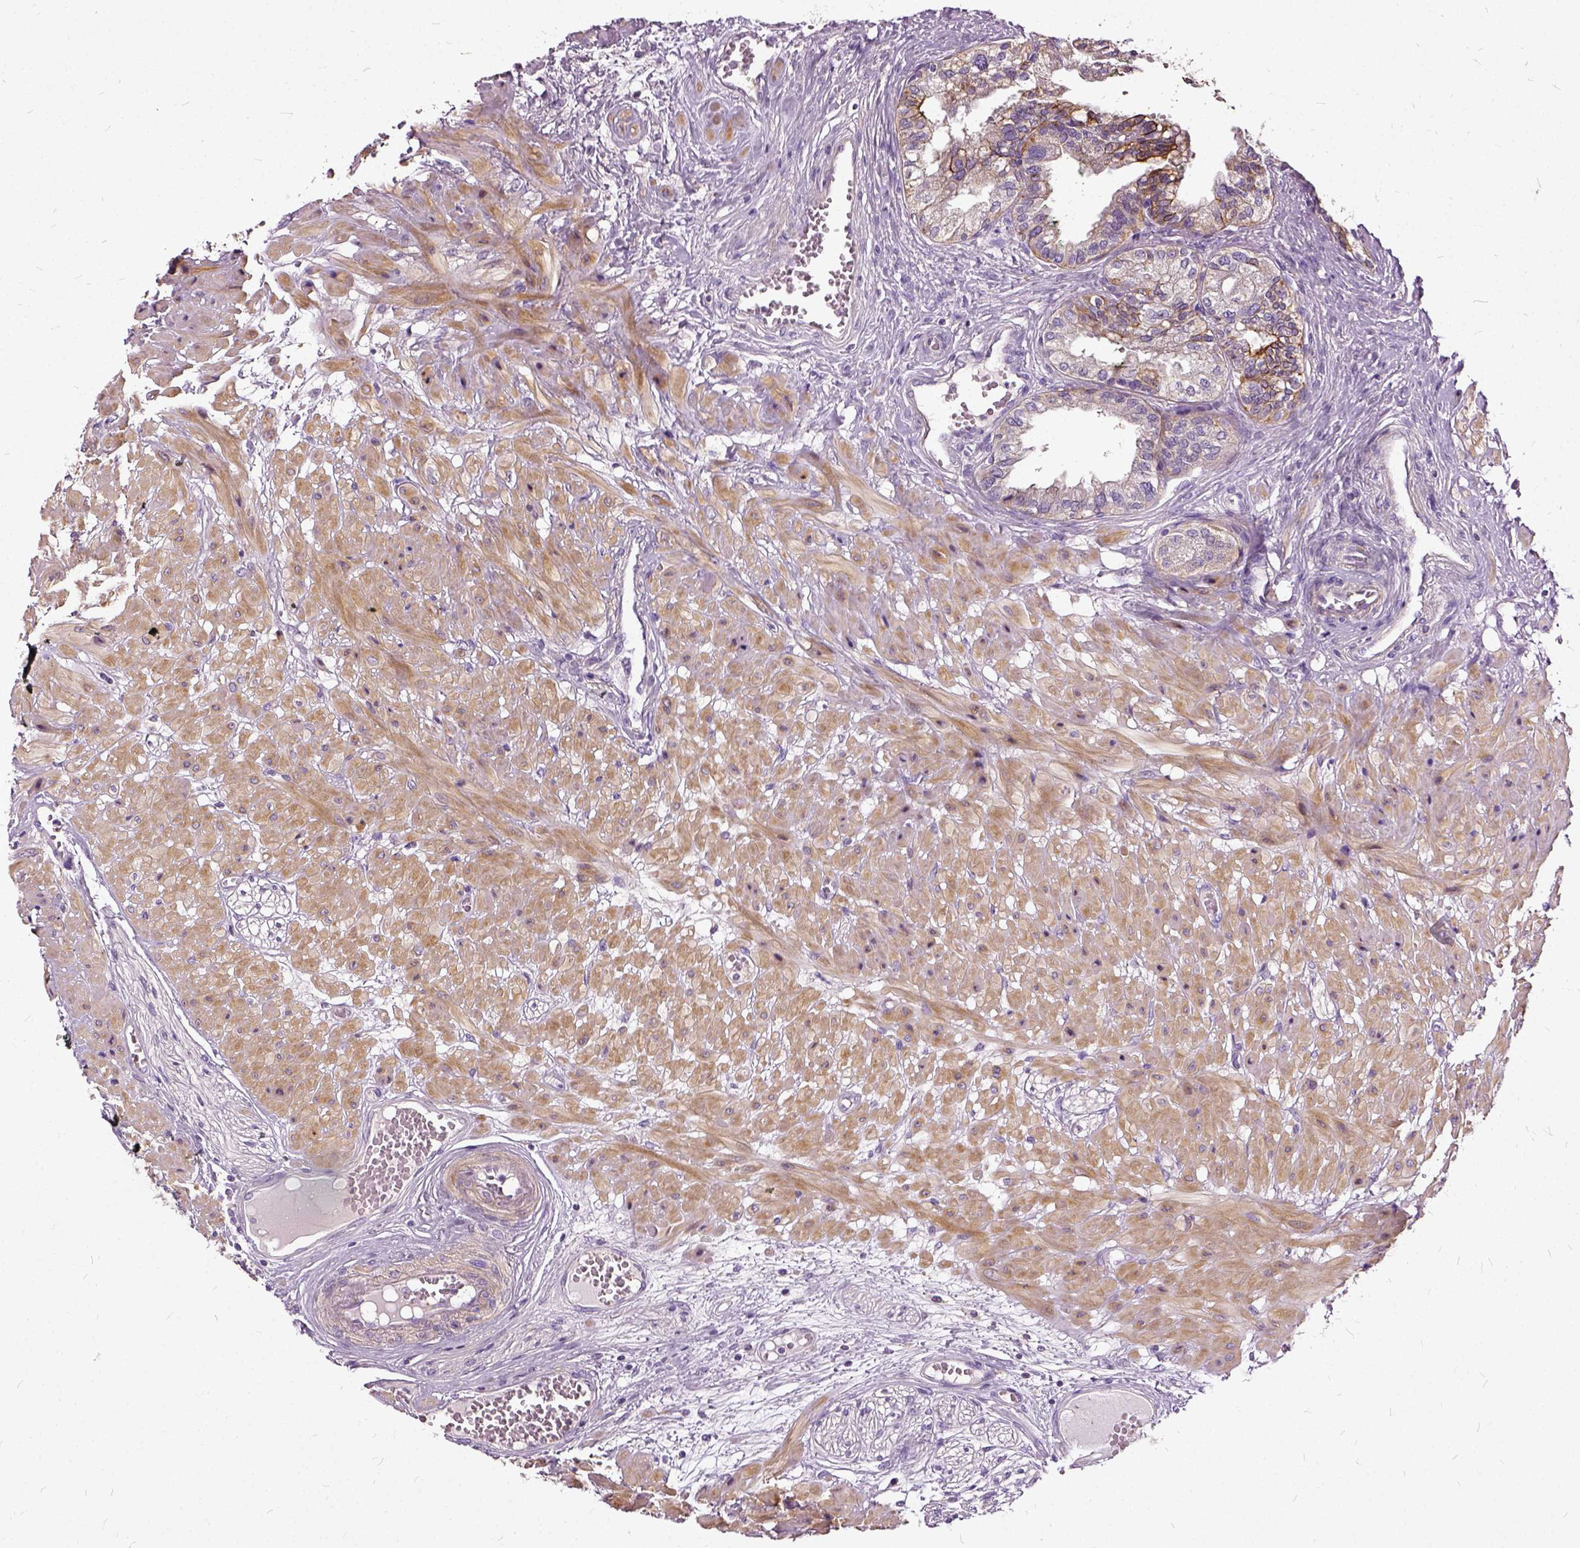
{"staining": {"intensity": "moderate", "quantity": "<25%", "location": "cytoplasmic/membranous"}, "tissue": "prostate cancer", "cell_type": "Tumor cells", "image_type": "cancer", "snomed": [{"axis": "morphology", "description": "Adenocarcinoma, High grade"}, {"axis": "topography", "description": "Prostate"}], "caption": "Protein expression analysis of human prostate cancer reveals moderate cytoplasmic/membranous staining in about <25% of tumor cells.", "gene": "ILRUN", "patient": {"sex": "male", "age": 71}}